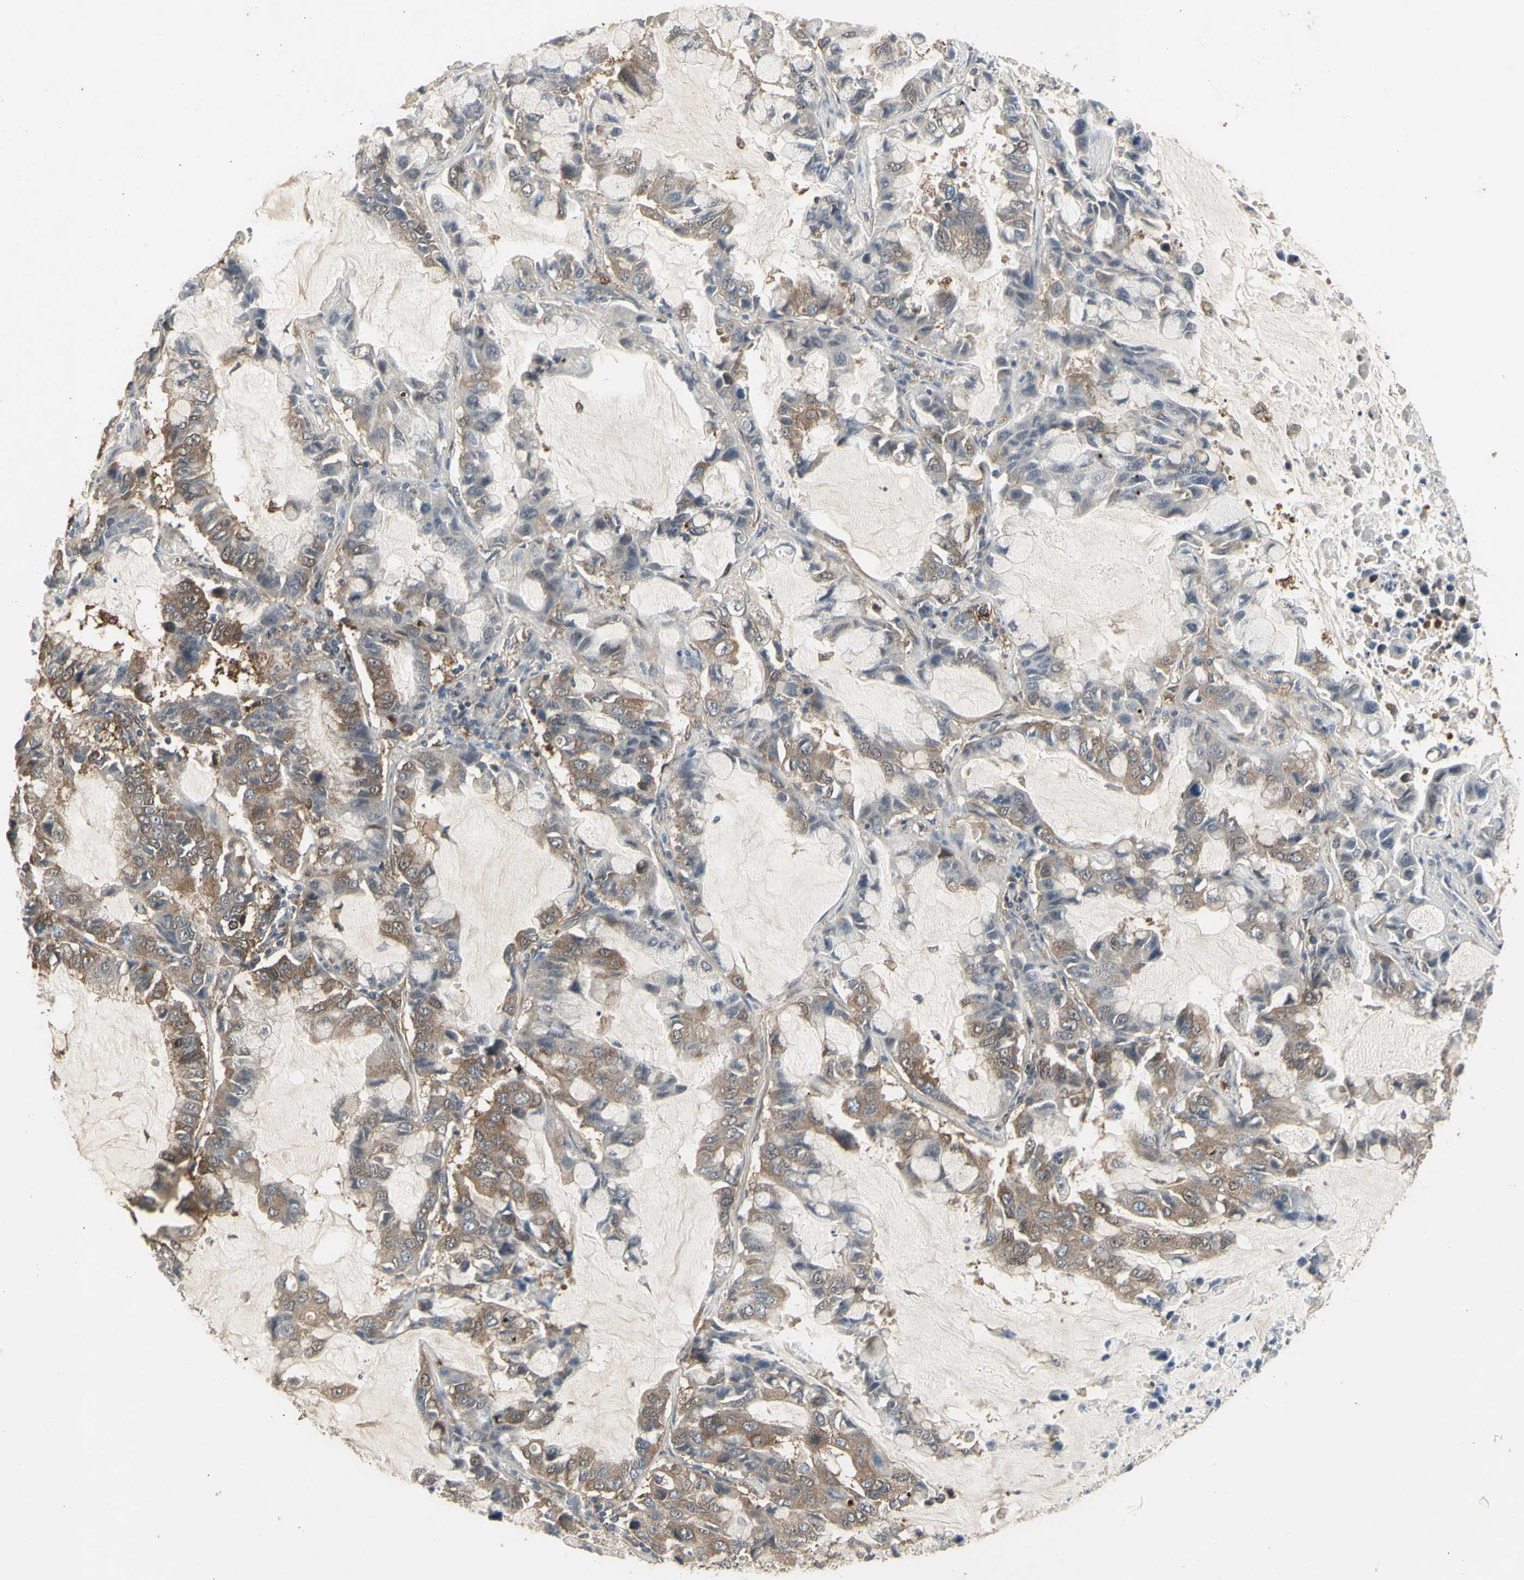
{"staining": {"intensity": "moderate", "quantity": ">75%", "location": "cytoplasmic/membranous"}, "tissue": "lung cancer", "cell_type": "Tumor cells", "image_type": "cancer", "snomed": [{"axis": "morphology", "description": "Adenocarcinoma, NOS"}, {"axis": "topography", "description": "Lung"}], "caption": "Moderate cytoplasmic/membranous protein expression is appreciated in approximately >75% of tumor cells in lung cancer (adenocarcinoma).", "gene": "CHURC1-FNTB", "patient": {"sex": "male", "age": 64}}